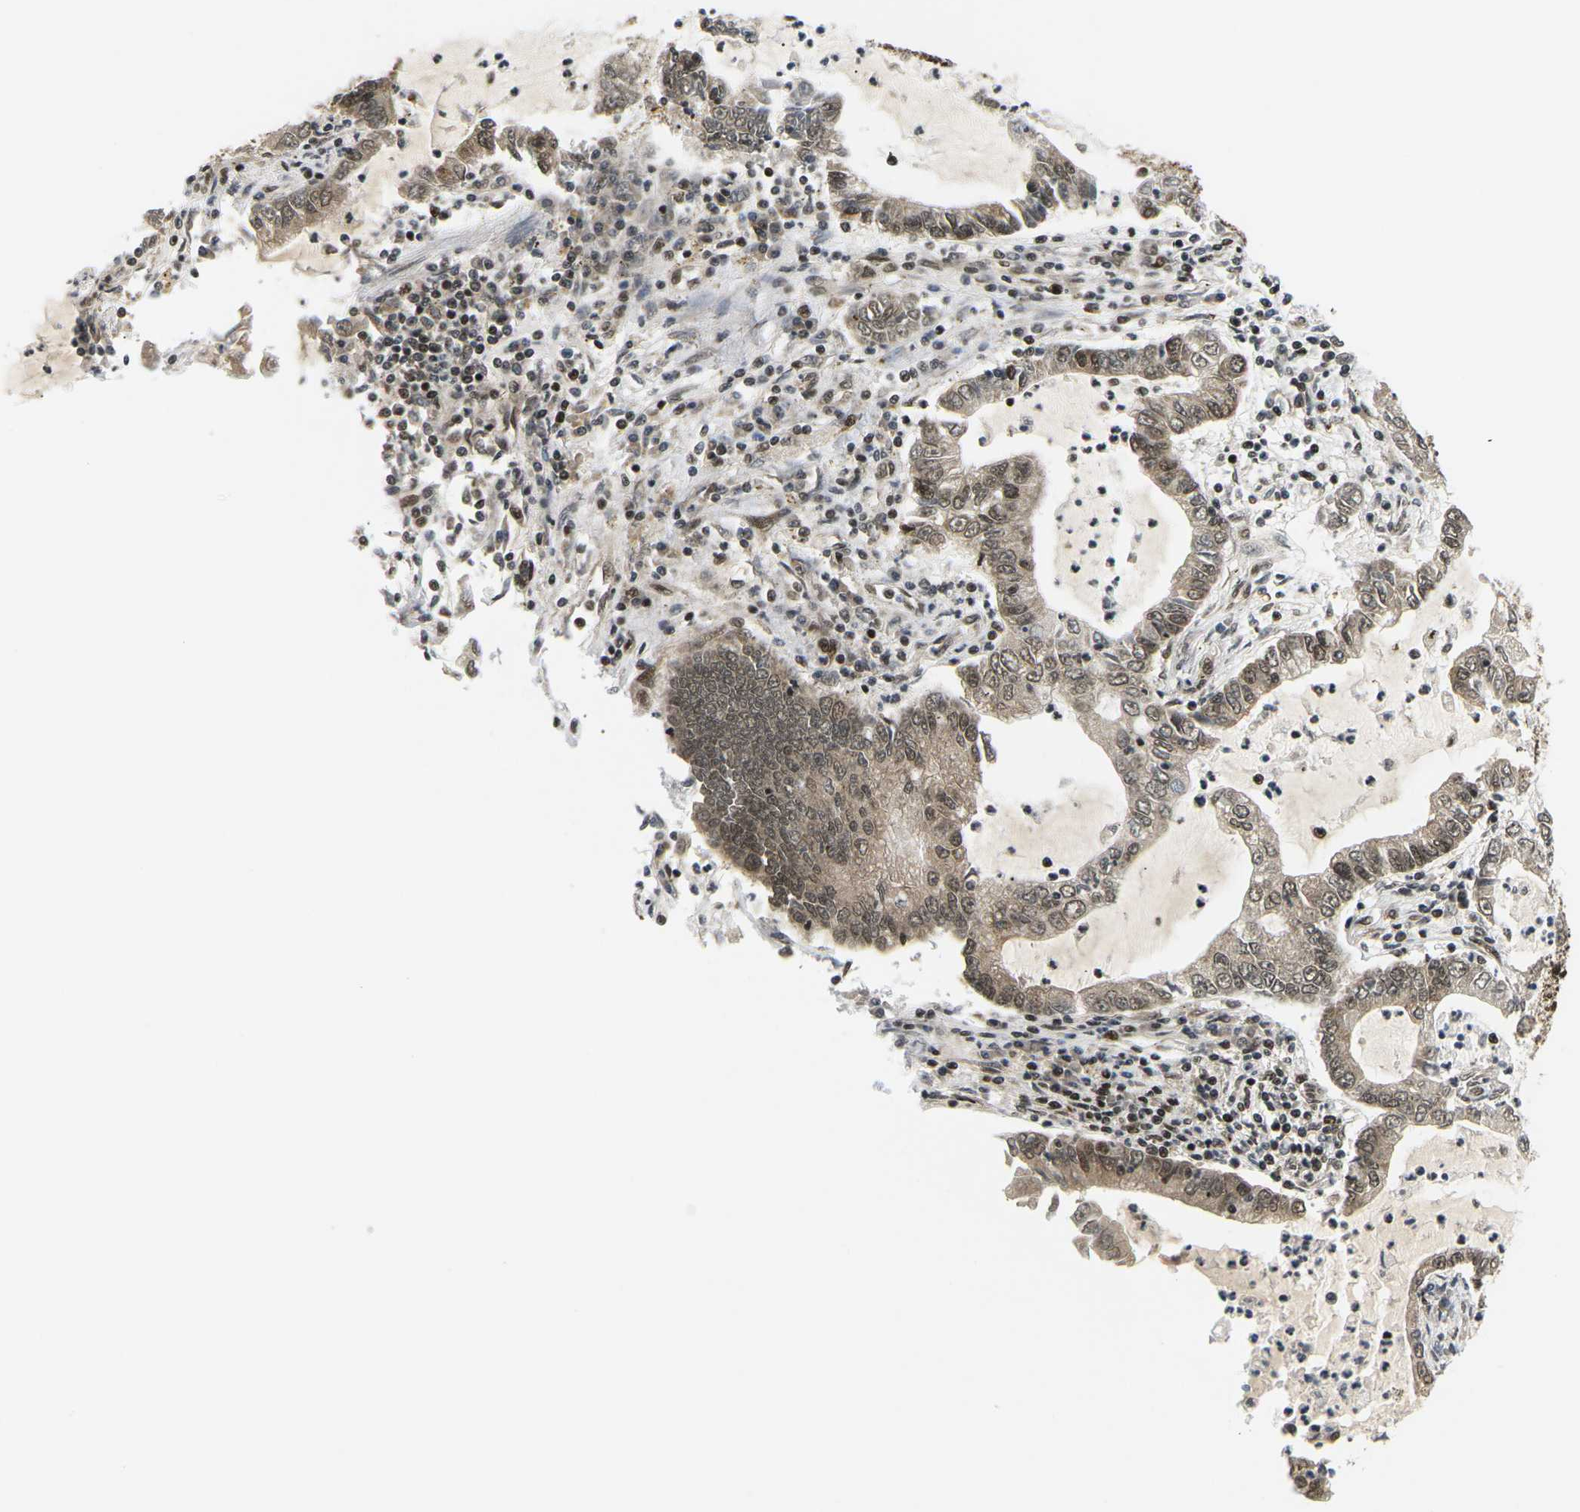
{"staining": {"intensity": "moderate", "quantity": ">75%", "location": "cytoplasmic/membranous,nuclear"}, "tissue": "lung cancer", "cell_type": "Tumor cells", "image_type": "cancer", "snomed": [{"axis": "morphology", "description": "Adenocarcinoma, NOS"}, {"axis": "topography", "description": "Lung"}], "caption": "Protein analysis of lung cancer (adenocarcinoma) tissue exhibits moderate cytoplasmic/membranous and nuclear positivity in approximately >75% of tumor cells. Using DAB (3,3'-diaminobenzidine) (brown) and hematoxylin (blue) stains, captured at high magnification using brightfield microscopy.", "gene": "CELF1", "patient": {"sex": "female", "age": 51}}